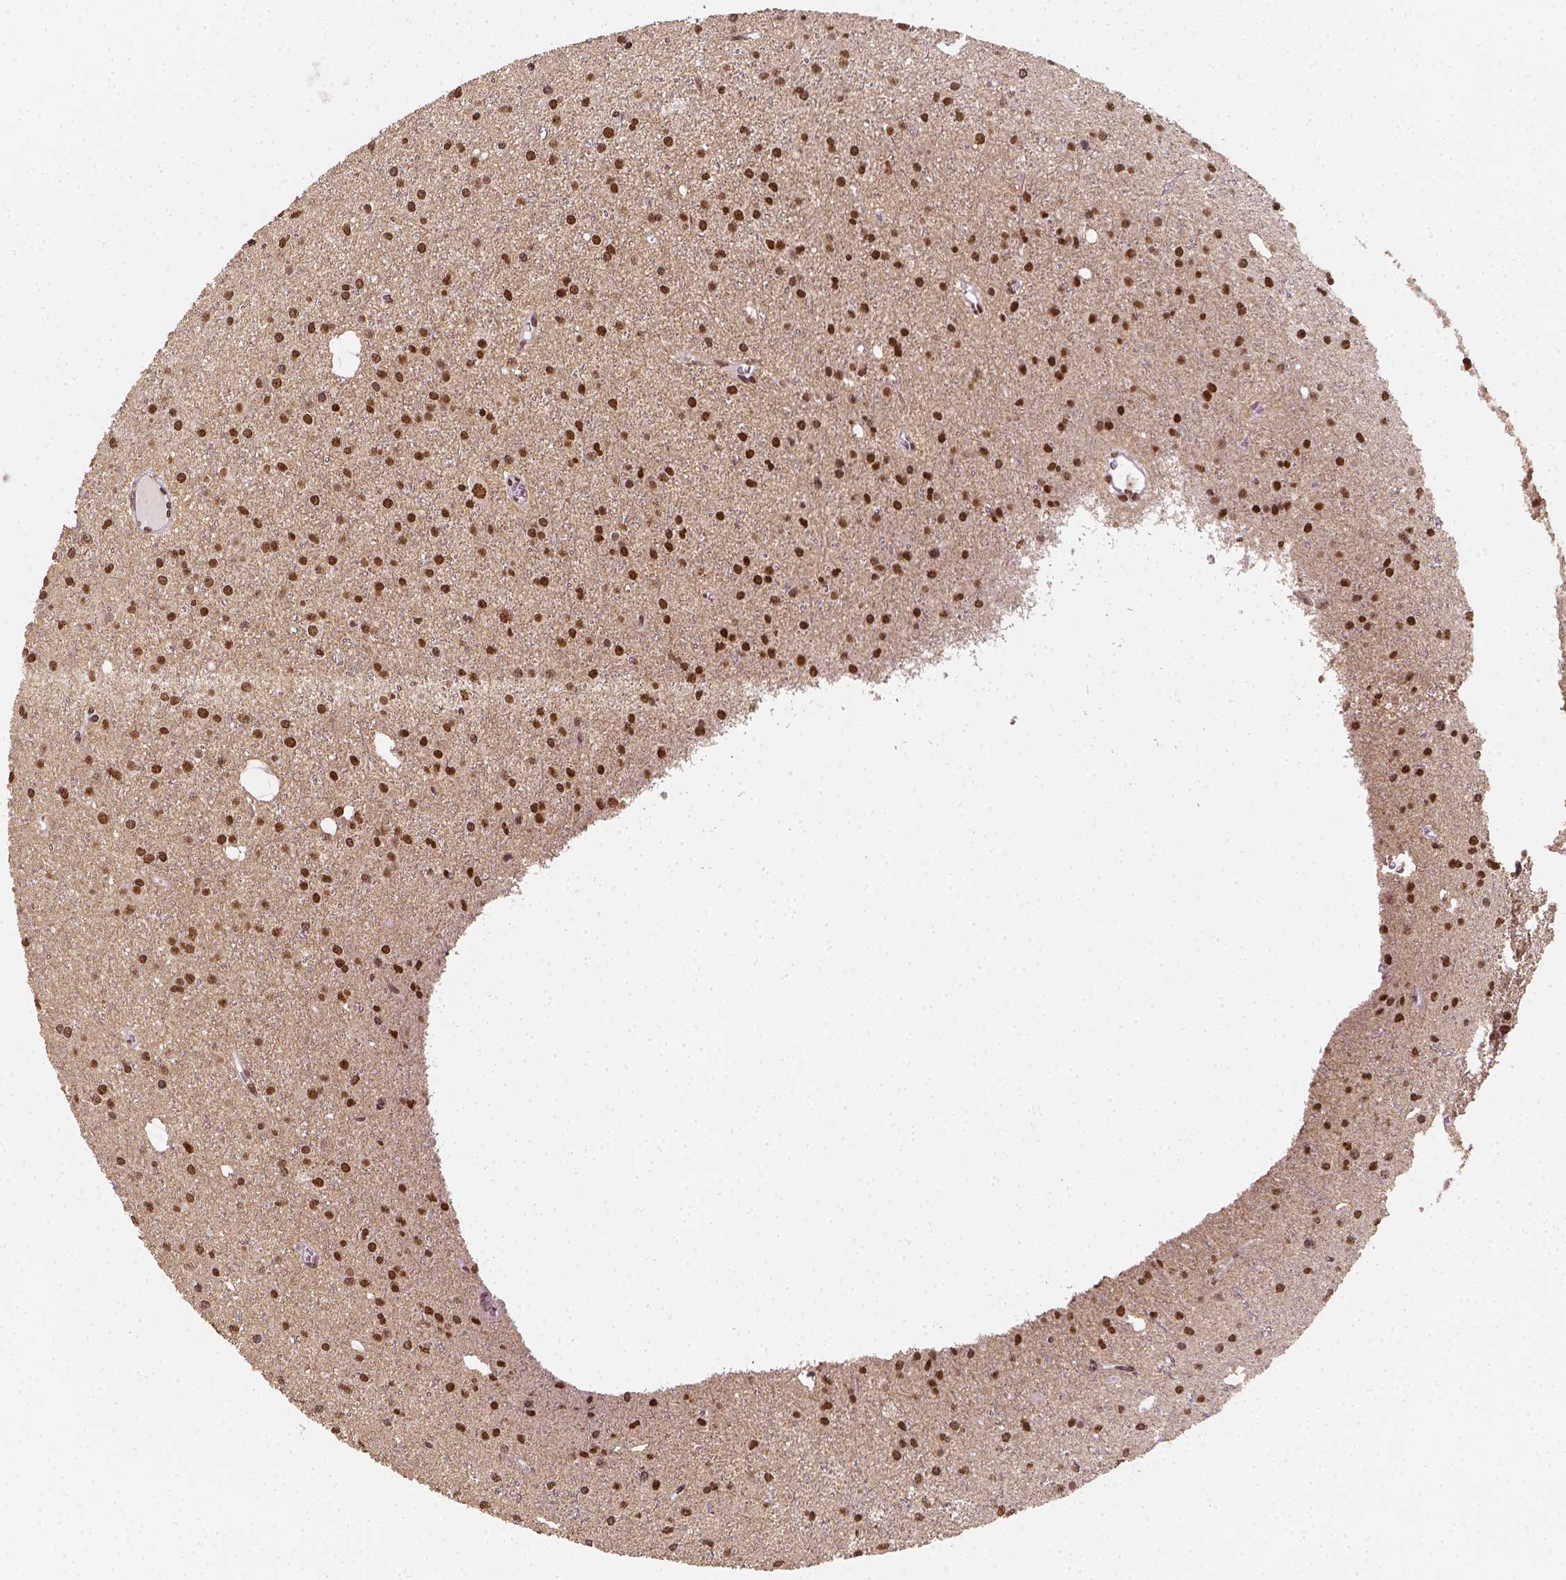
{"staining": {"intensity": "strong", "quantity": ">75%", "location": "nuclear"}, "tissue": "glioma", "cell_type": "Tumor cells", "image_type": "cancer", "snomed": [{"axis": "morphology", "description": "Glioma, malignant, Low grade"}, {"axis": "topography", "description": "Brain"}], "caption": "IHC of glioma reveals high levels of strong nuclear staining in about >75% of tumor cells.", "gene": "FANCE", "patient": {"sex": "male", "age": 27}}